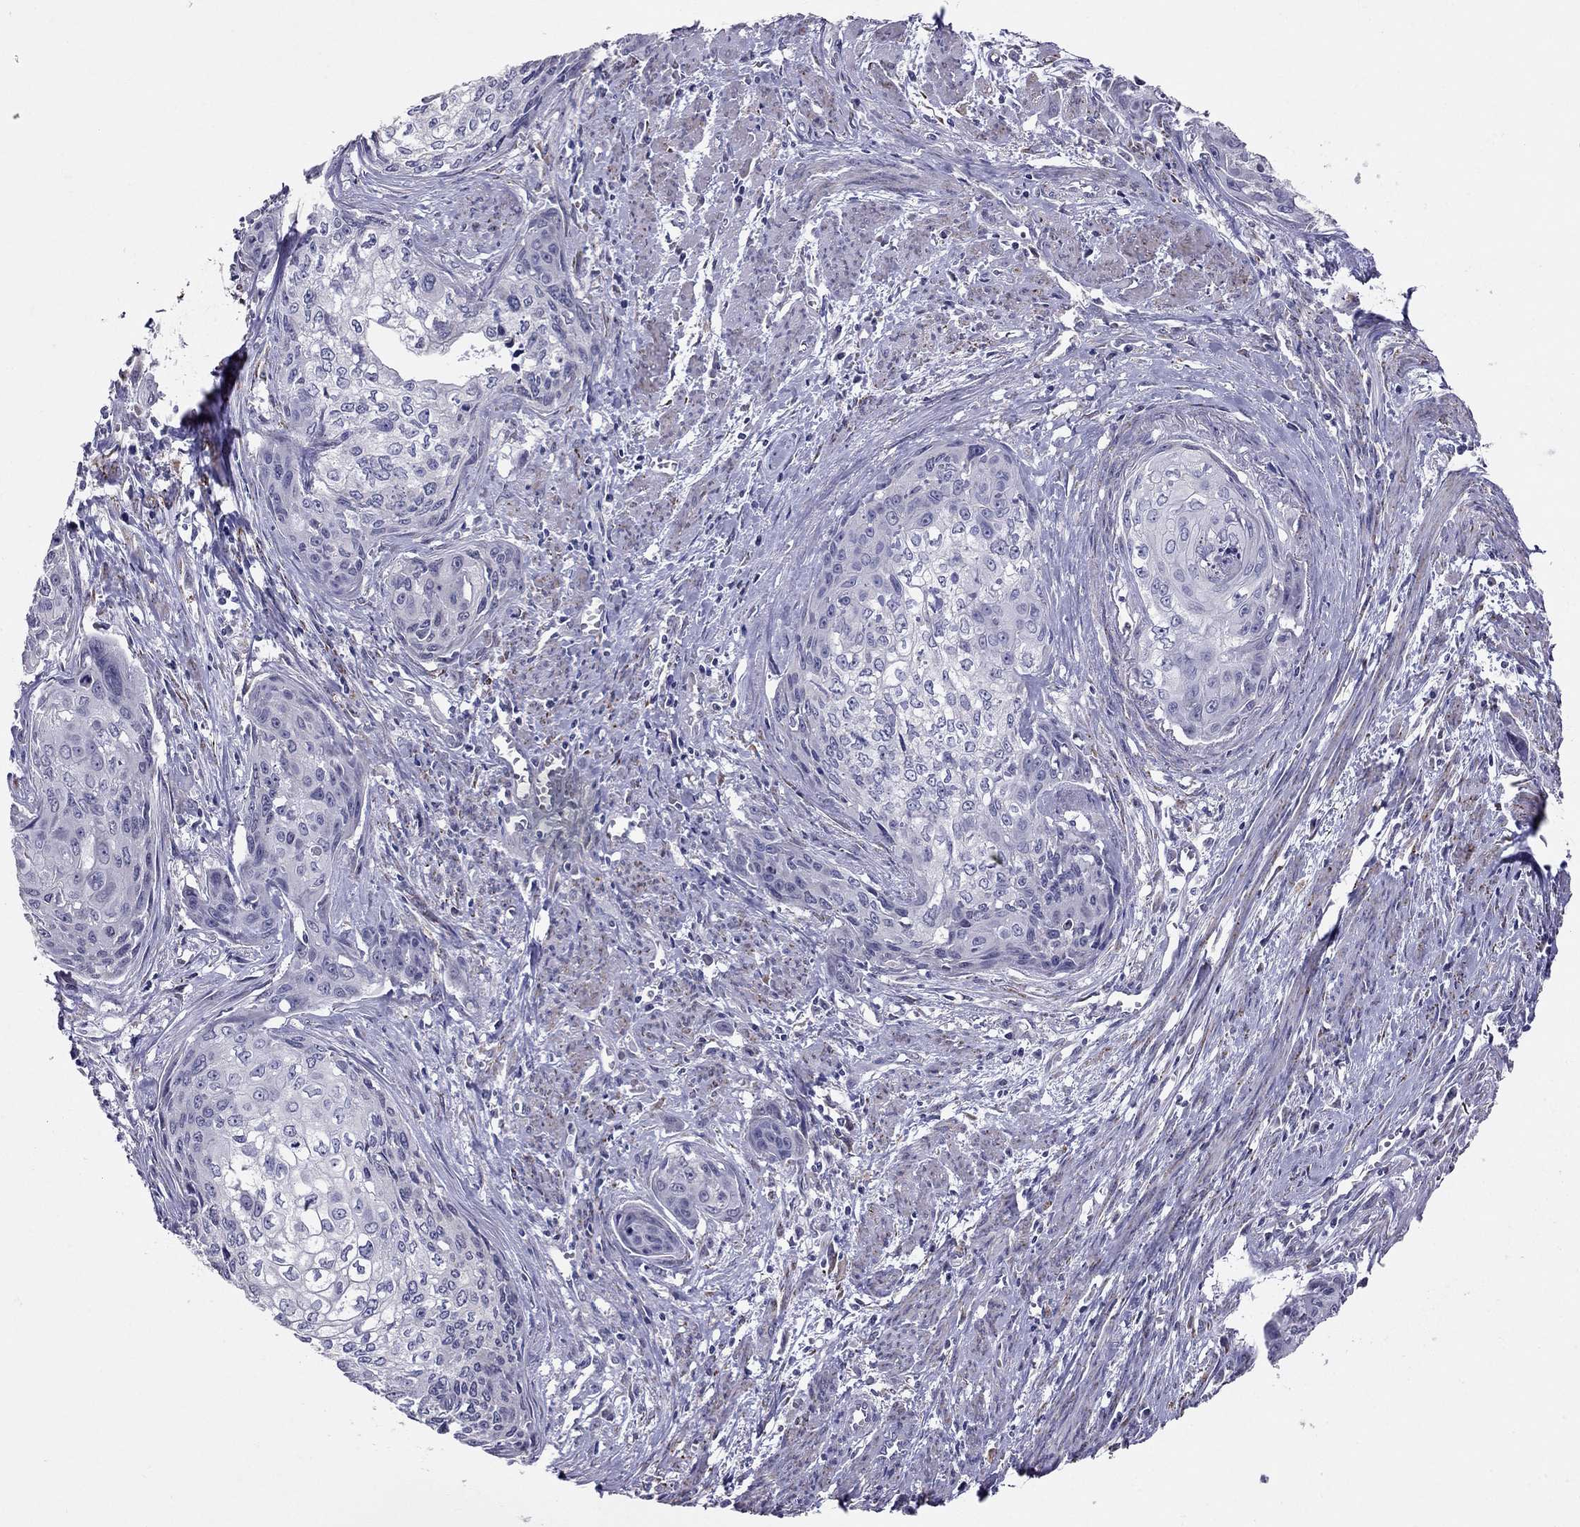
{"staining": {"intensity": "negative", "quantity": "none", "location": "none"}, "tissue": "cervical cancer", "cell_type": "Tumor cells", "image_type": "cancer", "snomed": [{"axis": "morphology", "description": "Squamous cell carcinoma, NOS"}, {"axis": "topography", "description": "Cervix"}], "caption": "Immunohistochemical staining of cervical squamous cell carcinoma exhibits no significant expression in tumor cells.", "gene": "MYO3B", "patient": {"sex": "female", "age": 58}}